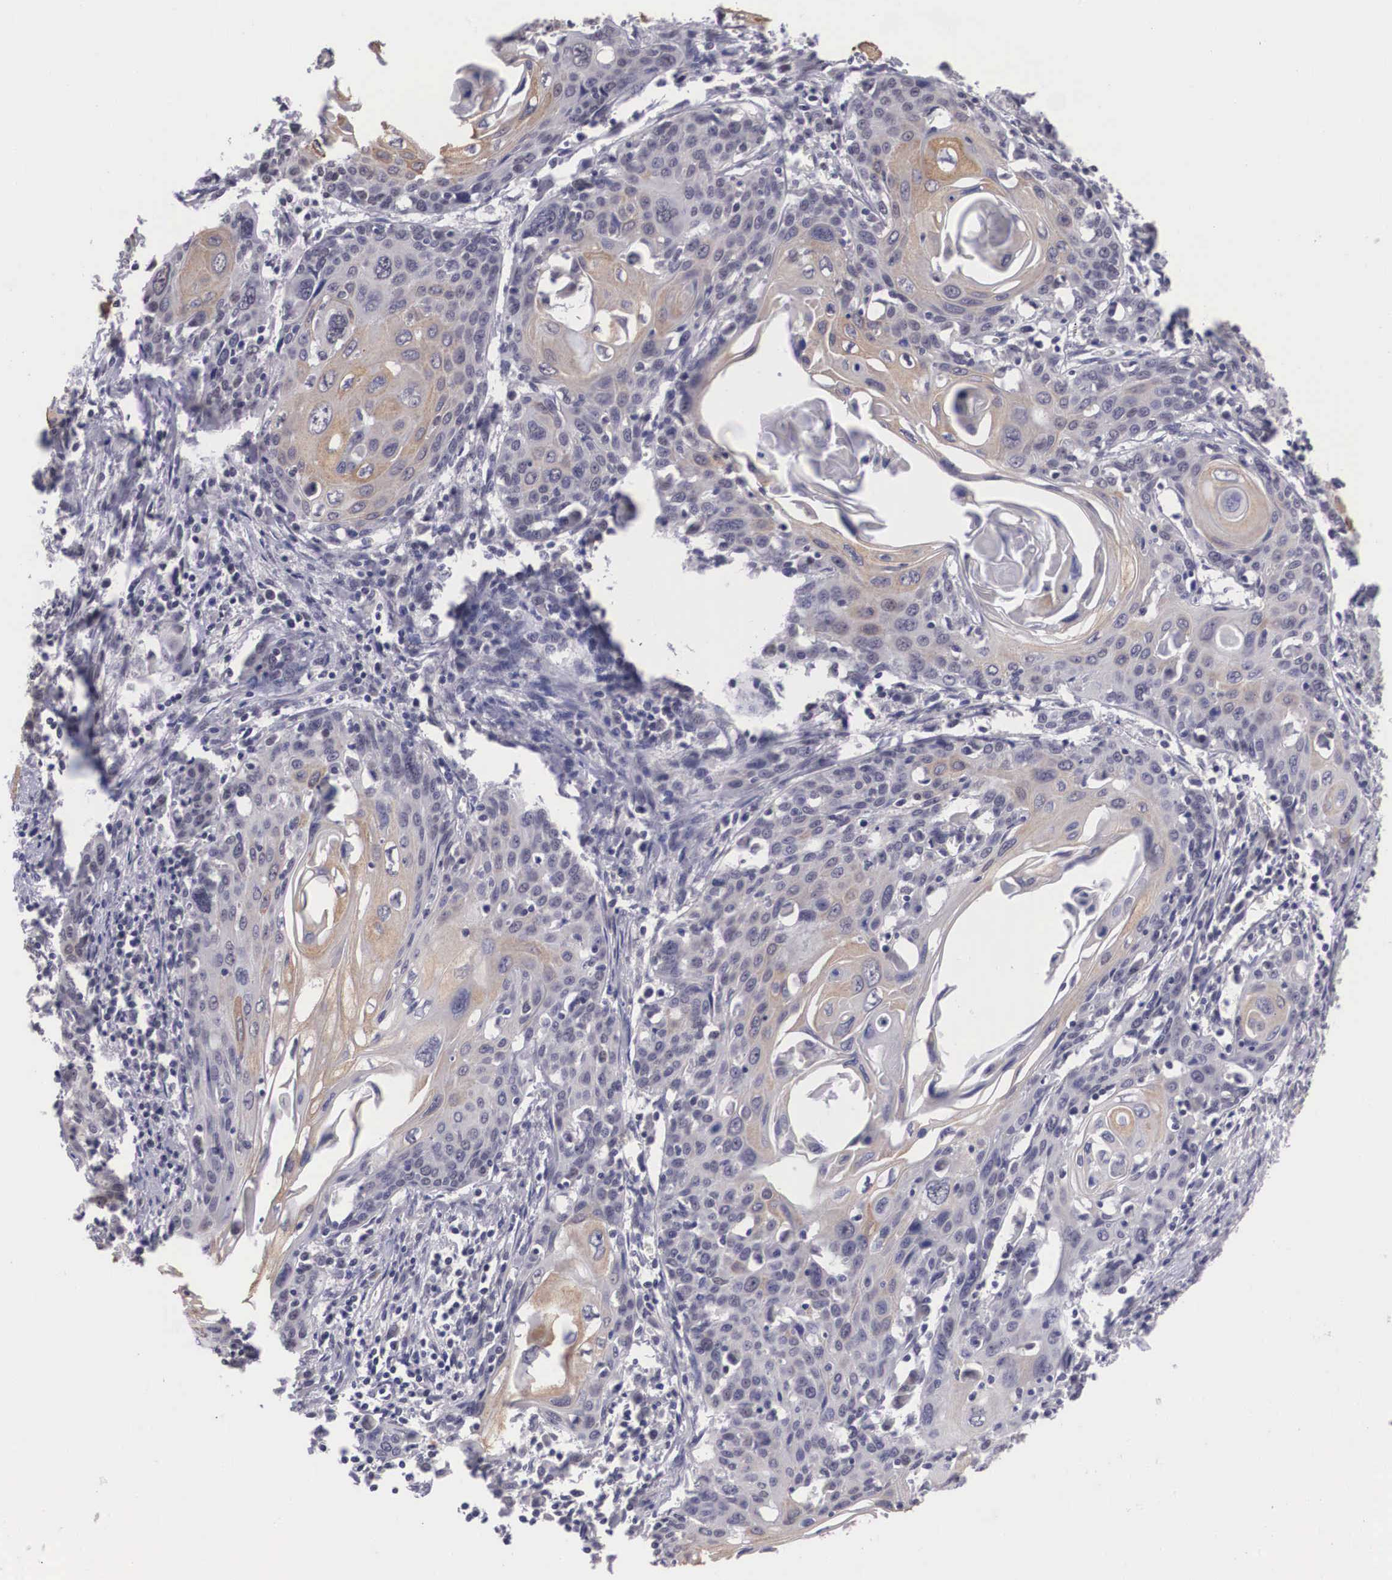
{"staining": {"intensity": "negative", "quantity": "none", "location": "none"}, "tissue": "cervical cancer", "cell_type": "Tumor cells", "image_type": "cancer", "snomed": [{"axis": "morphology", "description": "Squamous cell carcinoma, NOS"}, {"axis": "topography", "description": "Cervix"}], "caption": "The histopathology image demonstrates no significant expression in tumor cells of cervical cancer (squamous cell carcinoma).", "gene": "ZNF275", "patient": {"sex": "female", "age": 54}}